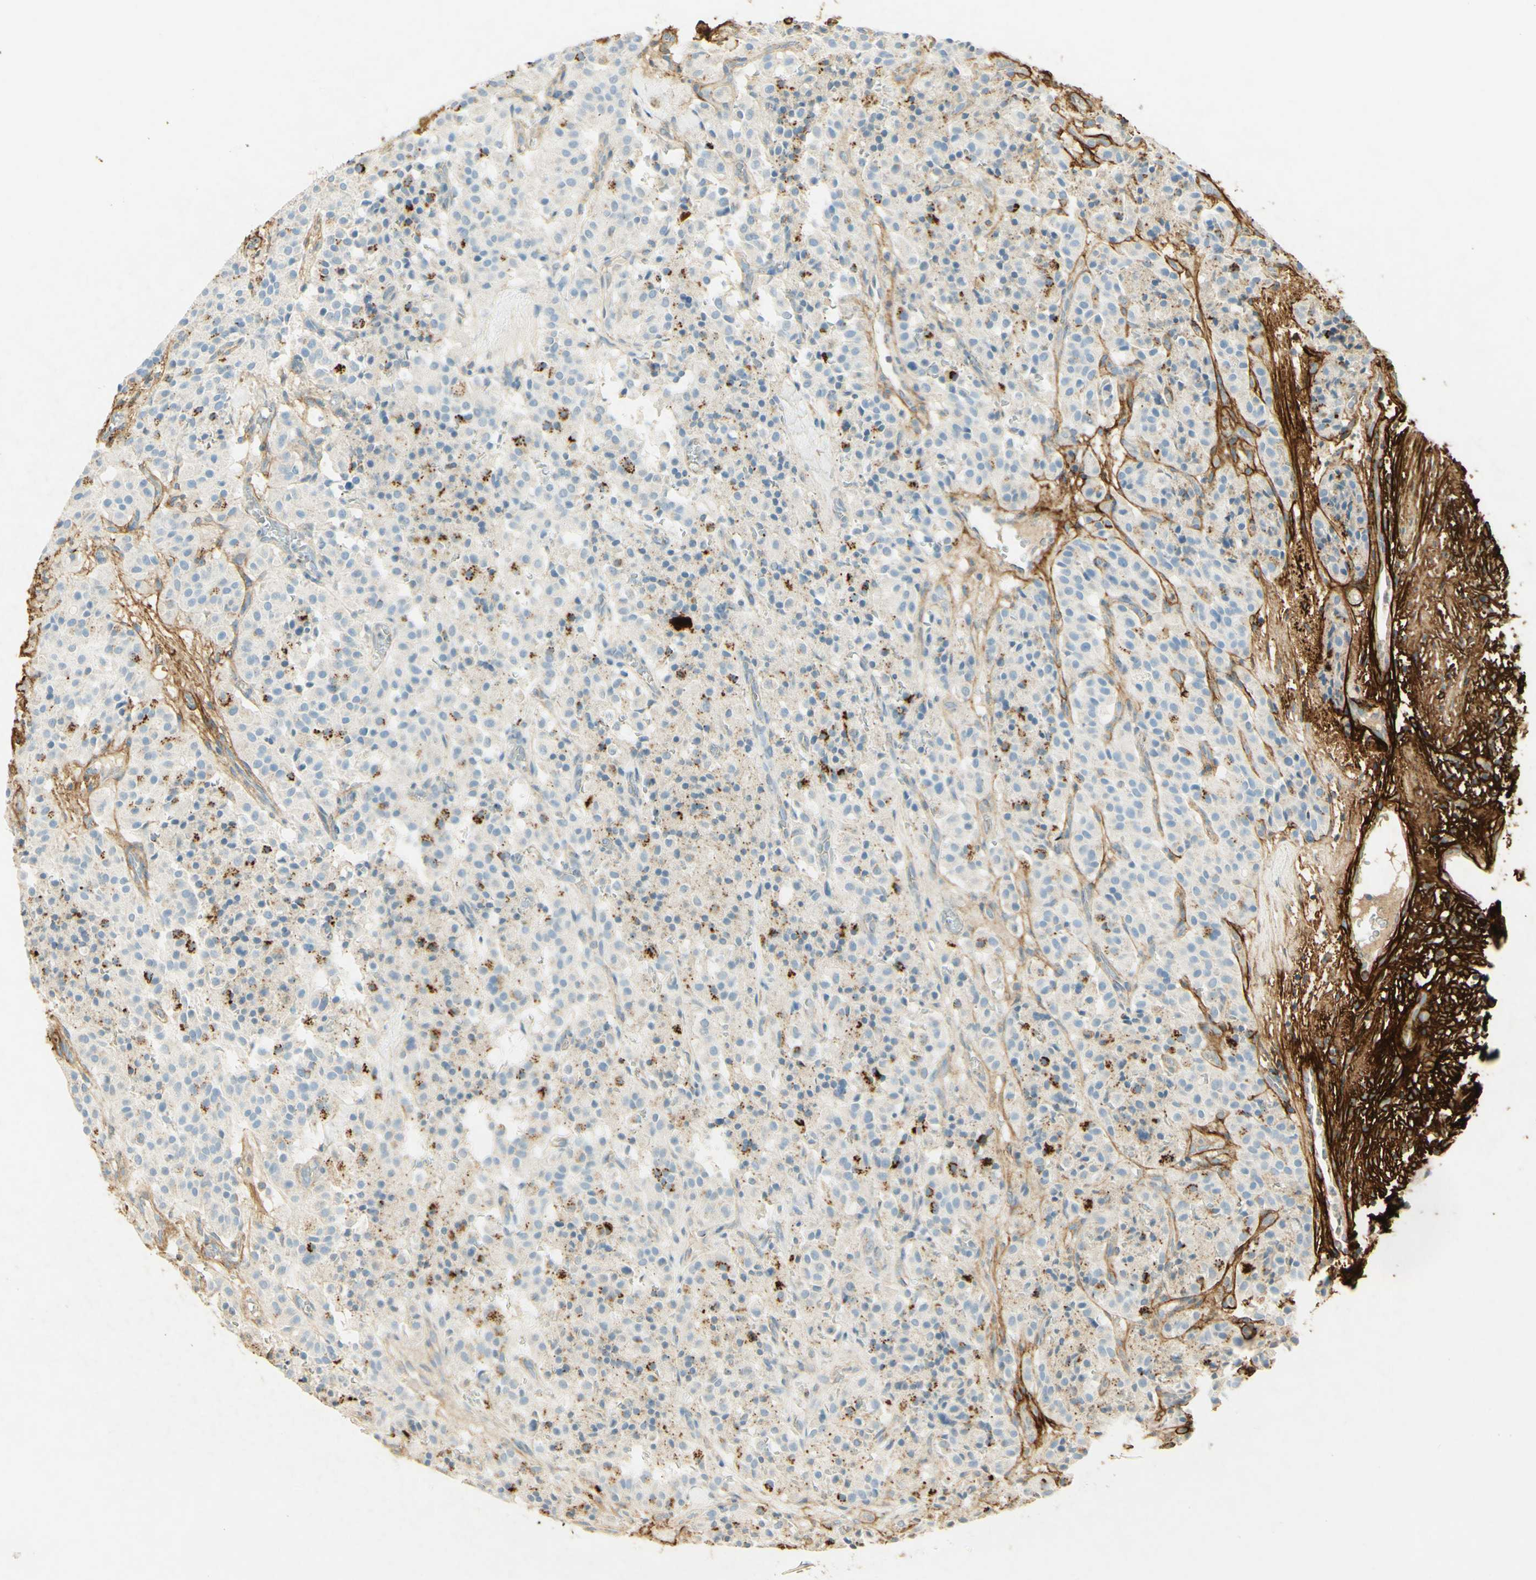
{"staining": {"intensity": "strong", "quantity": "25%-75%", "location": "cytoplasmic/membranous"}, "tissue": "carcinoid", "cell_type": "Tumor cells", "image_type": "cancer", "snomed": [{"axis": "morphology", "description": "Carcinoid, malignant, NOS"}, {"axis": "topography", "description": "Lung"}], "caption": "About 25%-75% of tumor cells in malignant carcinoid demonstrate strong cytoplasmic/membranous protein expression as visualized by brown immunohistochemical staining.", "gene": "TNN", "patient": {"sex": "male", "age": 30}}